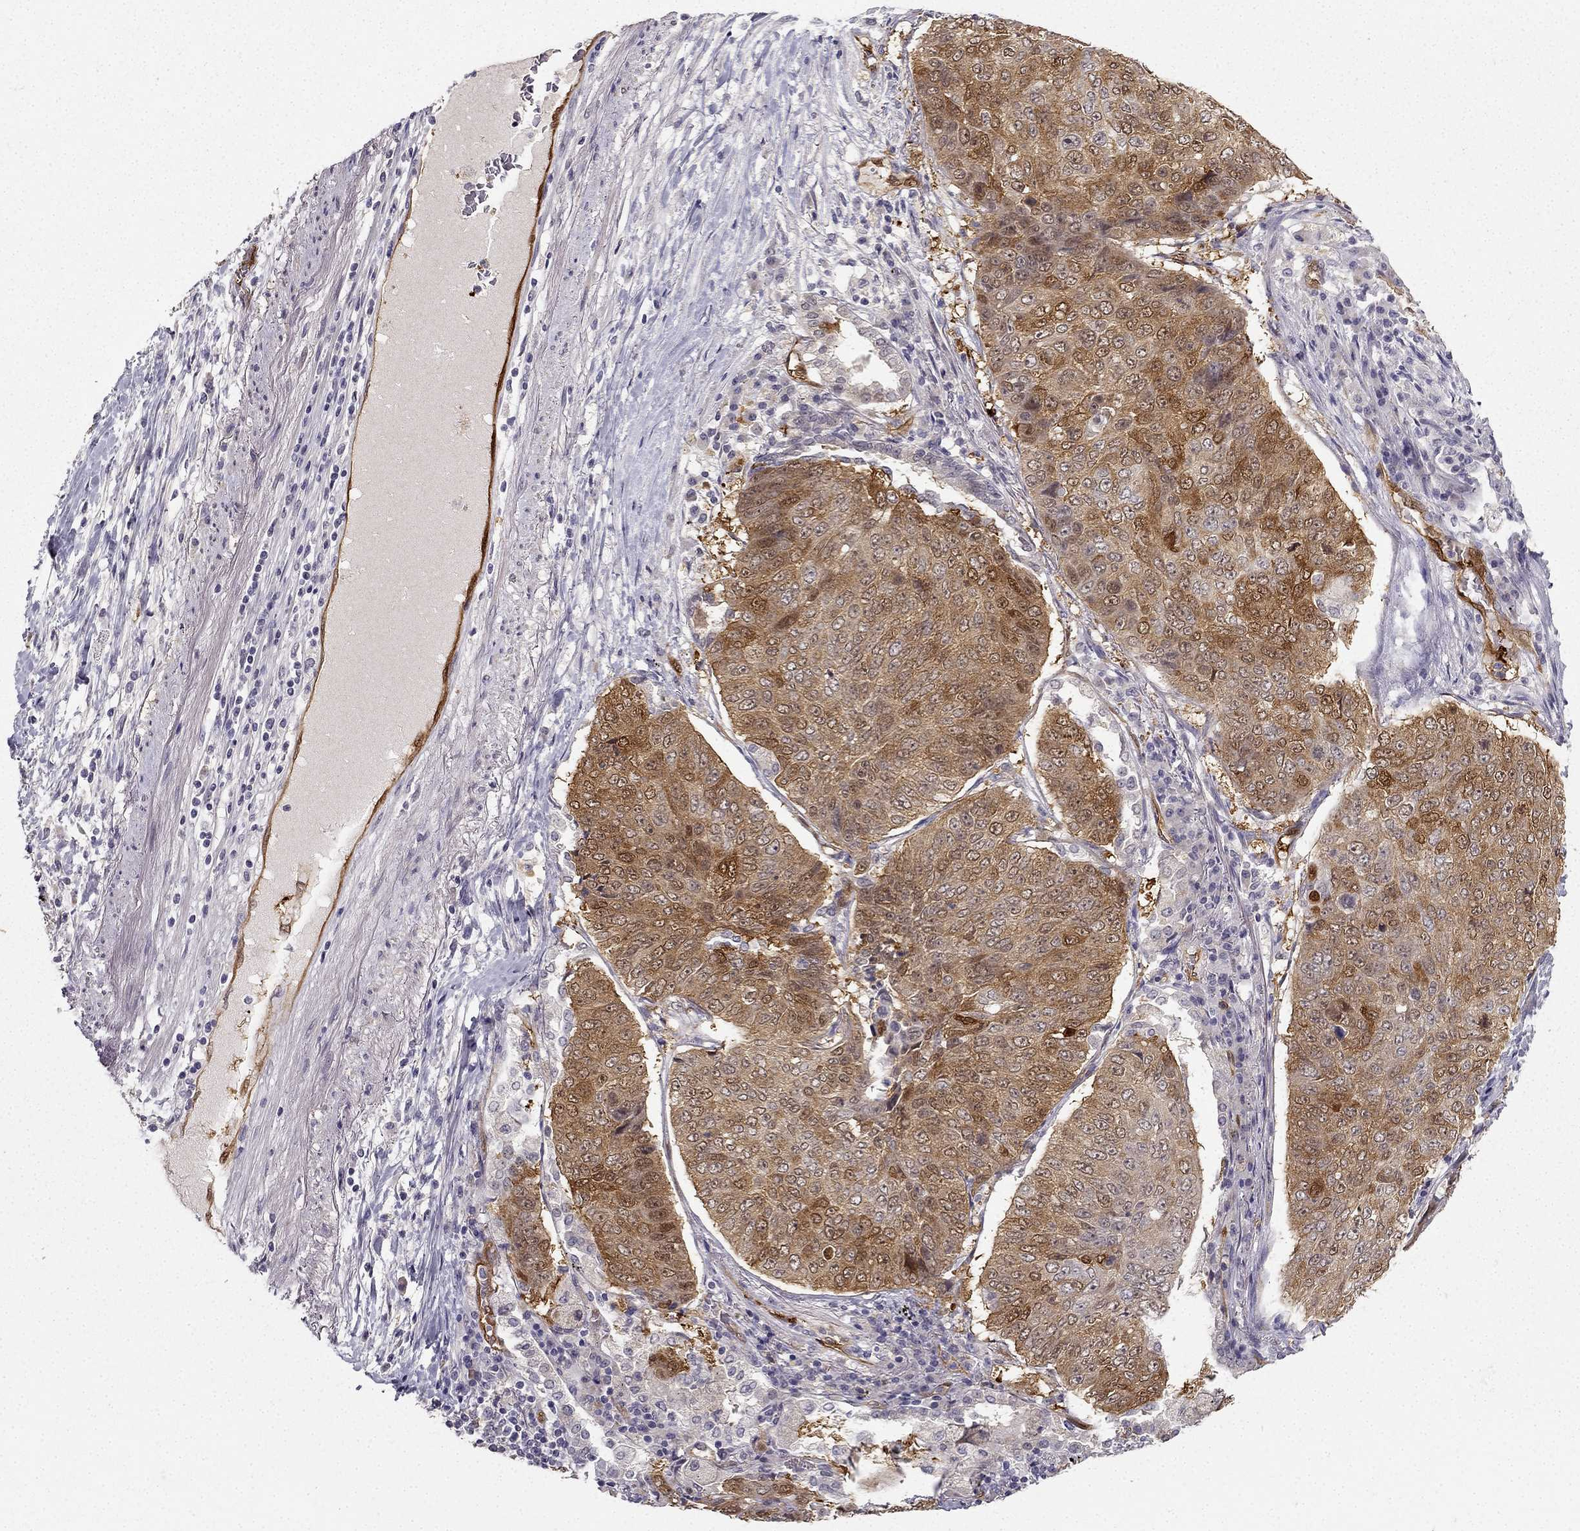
{"staining": {"intensity": "moderate", "quantity": ">75%", "location": "cytoplasmic/membranous"}, "tissue": "lung cancer", "cell_type": "Tumor cells", "image_type": "cancer", "snomed": [{"axis": "morphology", "description": "Normal tissue, NOS"}, {"axis": "morphology", "description": "Squamous cell carcinoma, NOS"}, {"axis": "topography", "description": "Bronchus"}, {"axis": "topography", "description": "Lung"}], "caption": "Protein expression analysis of lung cancer exhibits moderate cytoplasmic/membranous positivity in about >75% of tumor cells.", "gene": "NQO1", "patient": {"sex": "male", "age": 64}}